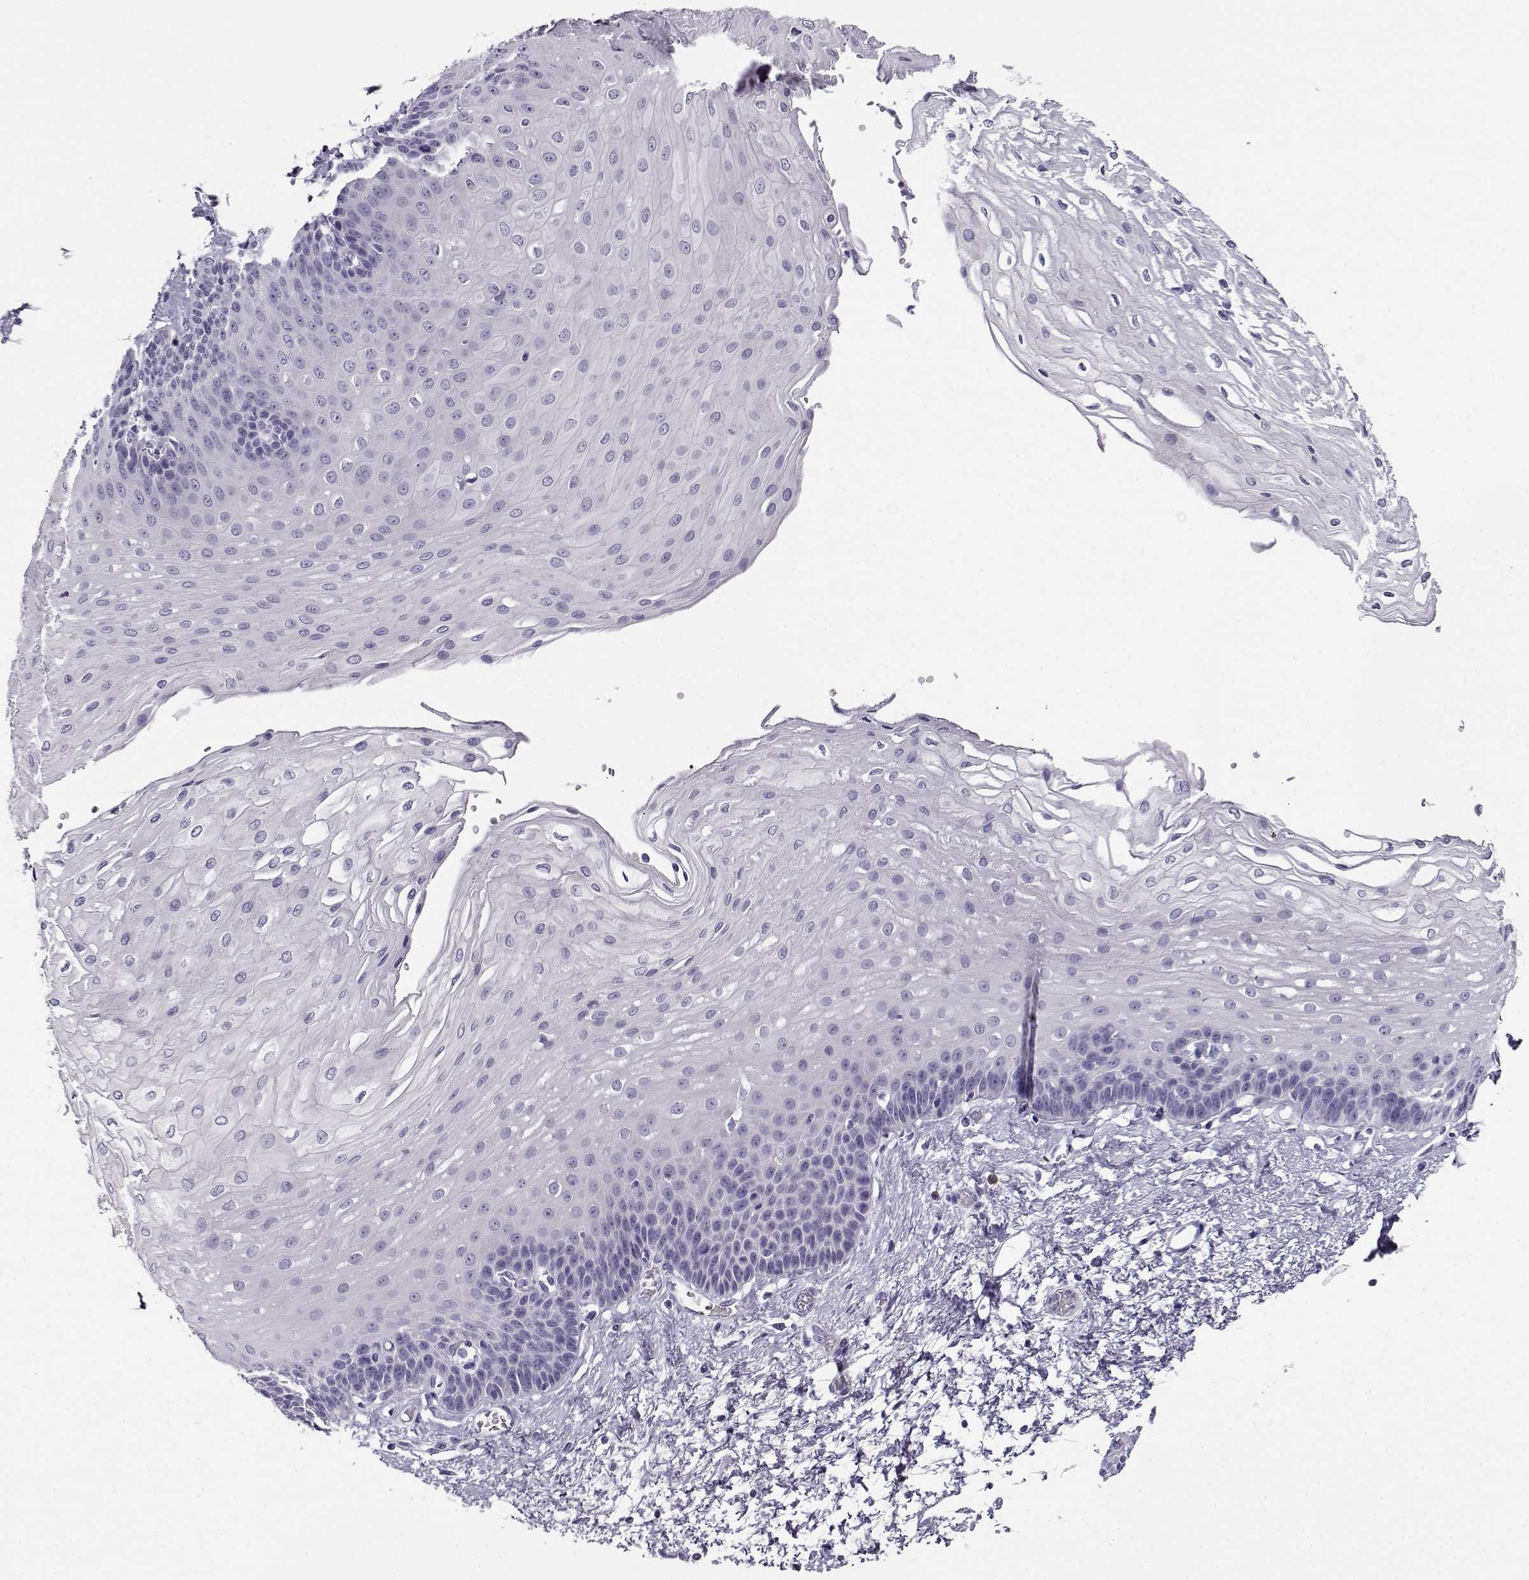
{"staining": {"intensity": "negative", "quantity": "none", "location": "none"}, "tissue": "esophagus", "cell_type": "Squamous epithelial cells", "image_type": "normal", "snomed": [{"axis": "morphology", "description": "Normal tissue, NOS"}, {"axis": "topography", "description": "Esophagus"}], "caption": "Immunohistochemistry (IHC) of normal esophagus exhibits no staining in squamous epithelial cells.", "gene": "CABS1", "patient": {"sex": "female", "age": 62}}